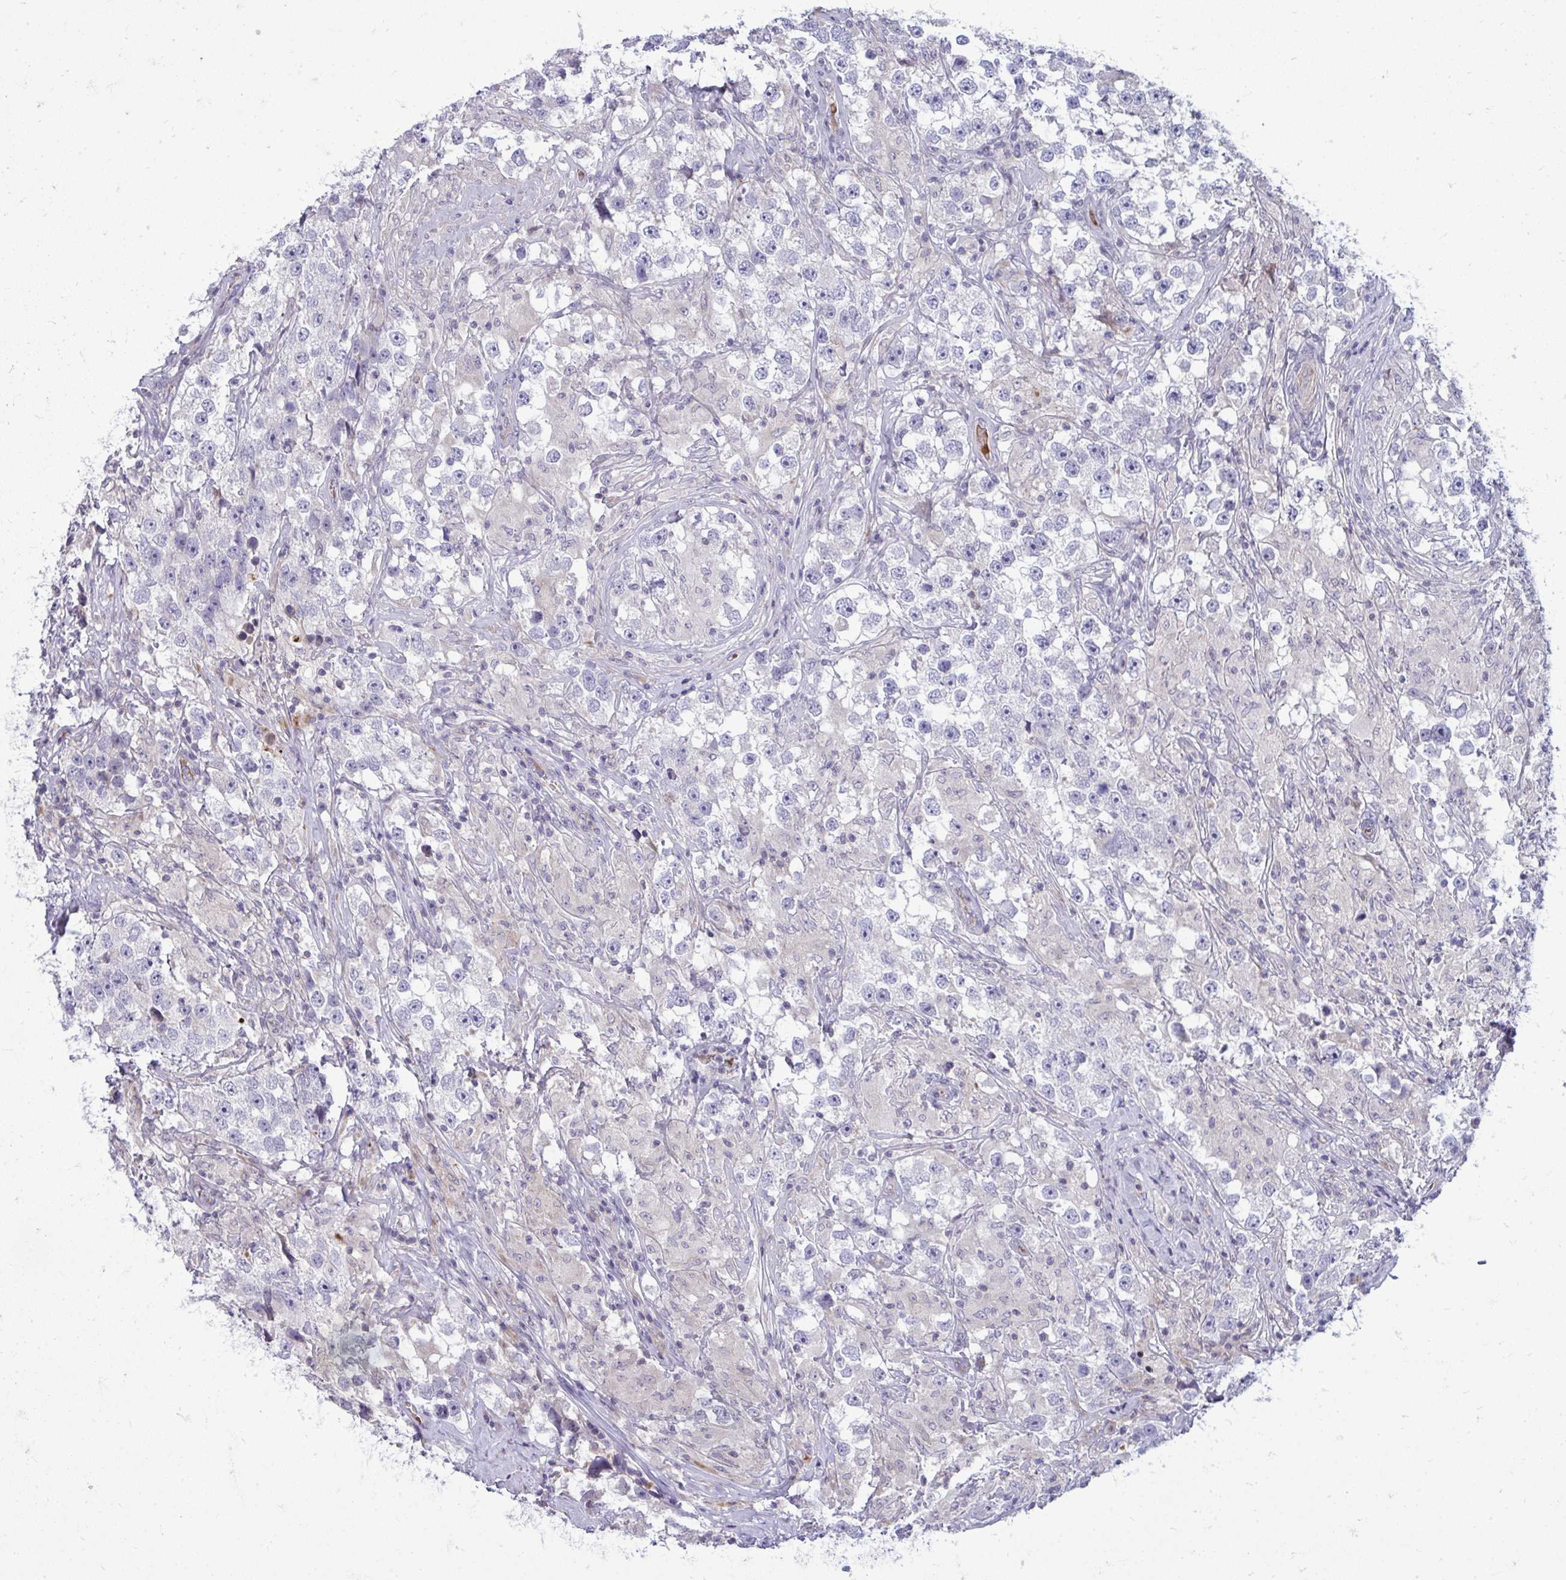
{"staining": {"intensity": "negative", "quantity": "none", "location": "none"}, "tissue": "testis cancer", "cell_type": "Tumor cells", "image_type": "cancer", "snomed": [{"axis": "morphology", "description": "Seminoma, NOS"}, {"axis": "topography", "description": "Testis"}], "caption": "The IHC photomicrograph has no significant staining in tumor cells of testis cancer (seminoma) tissue. The staining was performed using DAB (3,3'-diaminobenzidine) to visualize the protein expression in brown, while the nuclei were stained in blue with hematoxylin (Magnification: 20x).", "gene": "SLC14A1", "patient": {"sex": "male", "age": 46}}